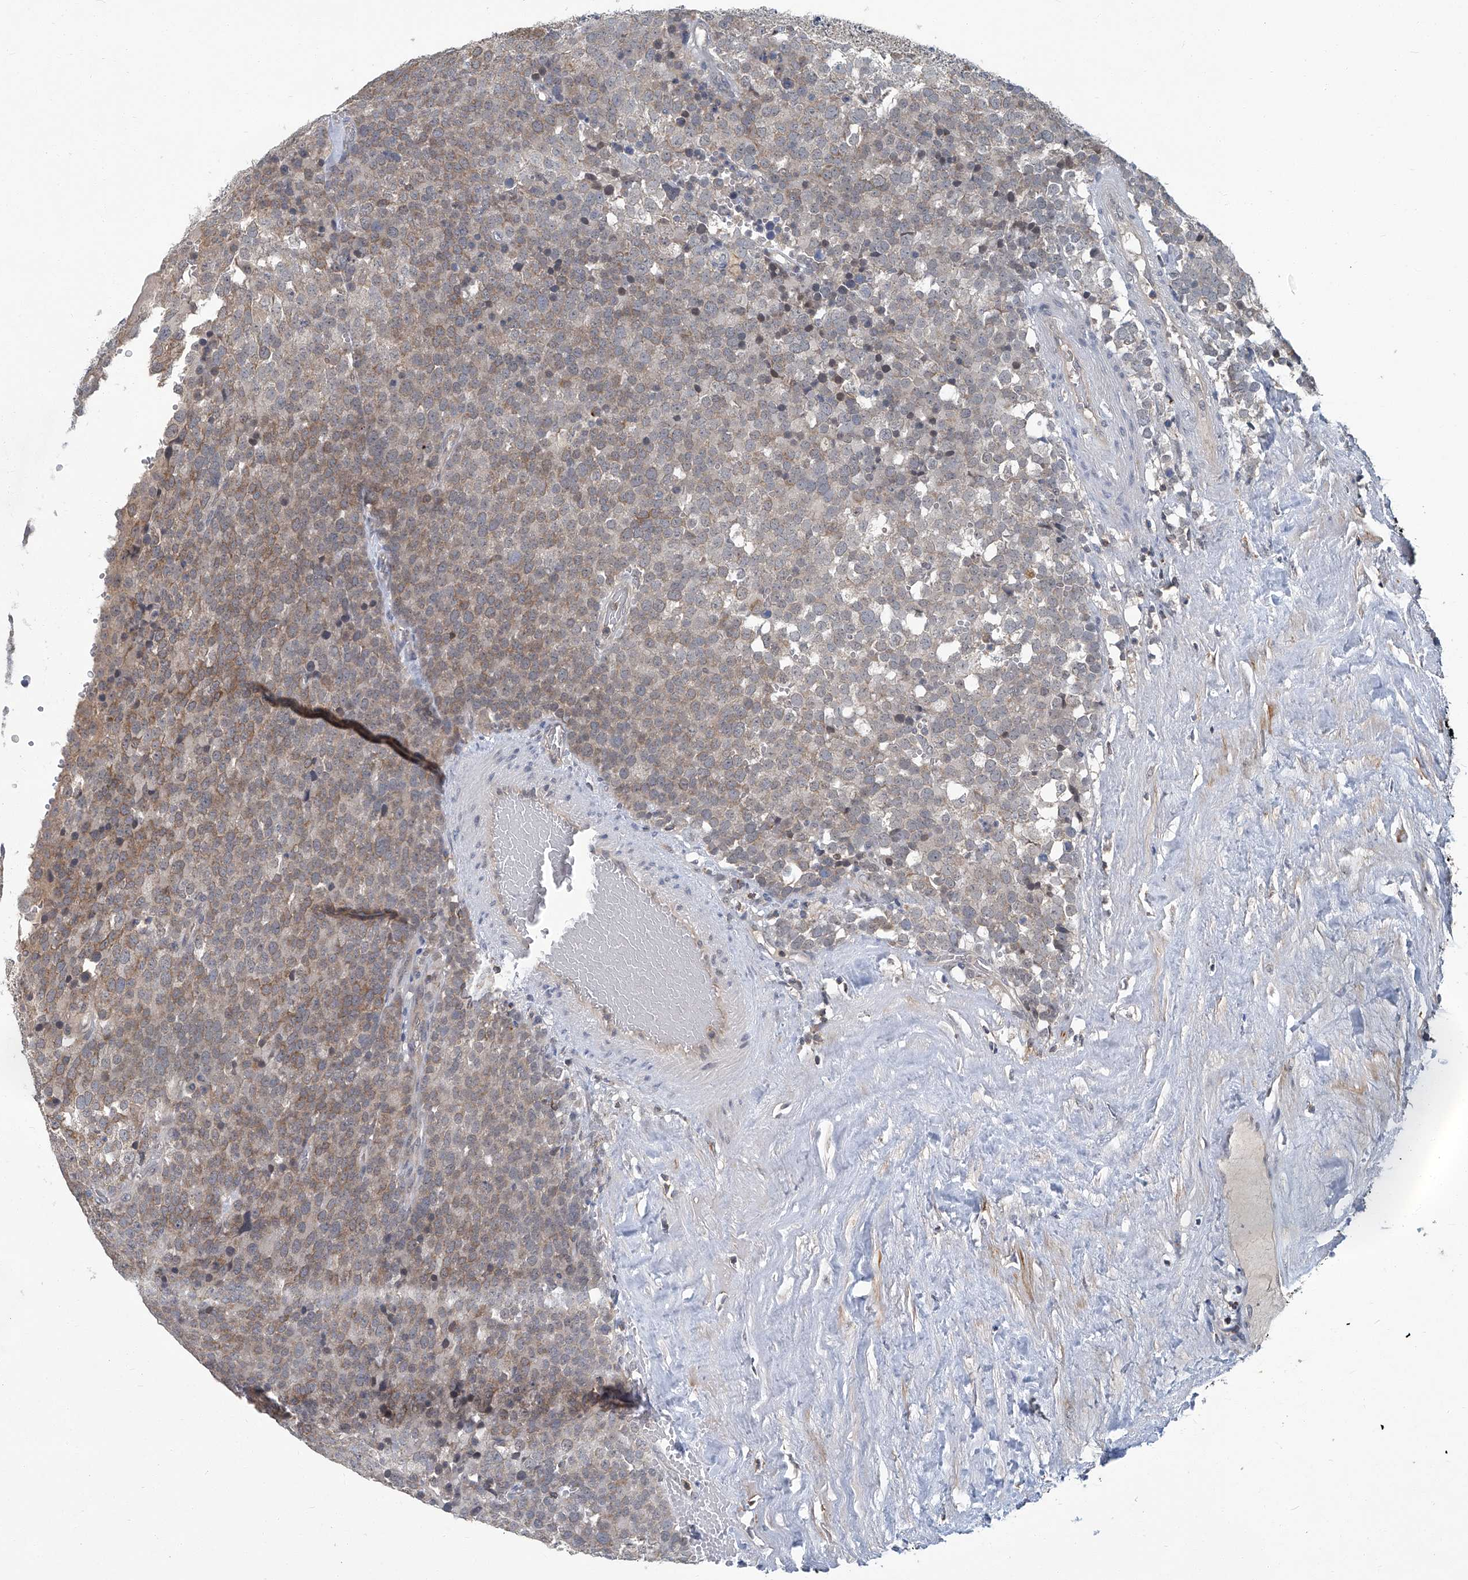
{"staining": {"intensity": "weak", "quantity": ">75%", "location": "cytoplasmic/membranous"}, "tissue": "testis cancer", "cell_type": "Tumor cells", "image_type": "cancer", "snomed": [{"axis": "morphology", "description": "Seminoma, NOS"}, {"axis": "topography", "description": "Testis"}], "caption": "This histopathology image shows immunohistochemistry (IHC) staining of testis cancer (seminoma), with low weak cytoplasmic/membranous expression in about >75% of tumor cells.", "gene": "AKNAD1", "patient": {"sex": "male", "age": 71}}